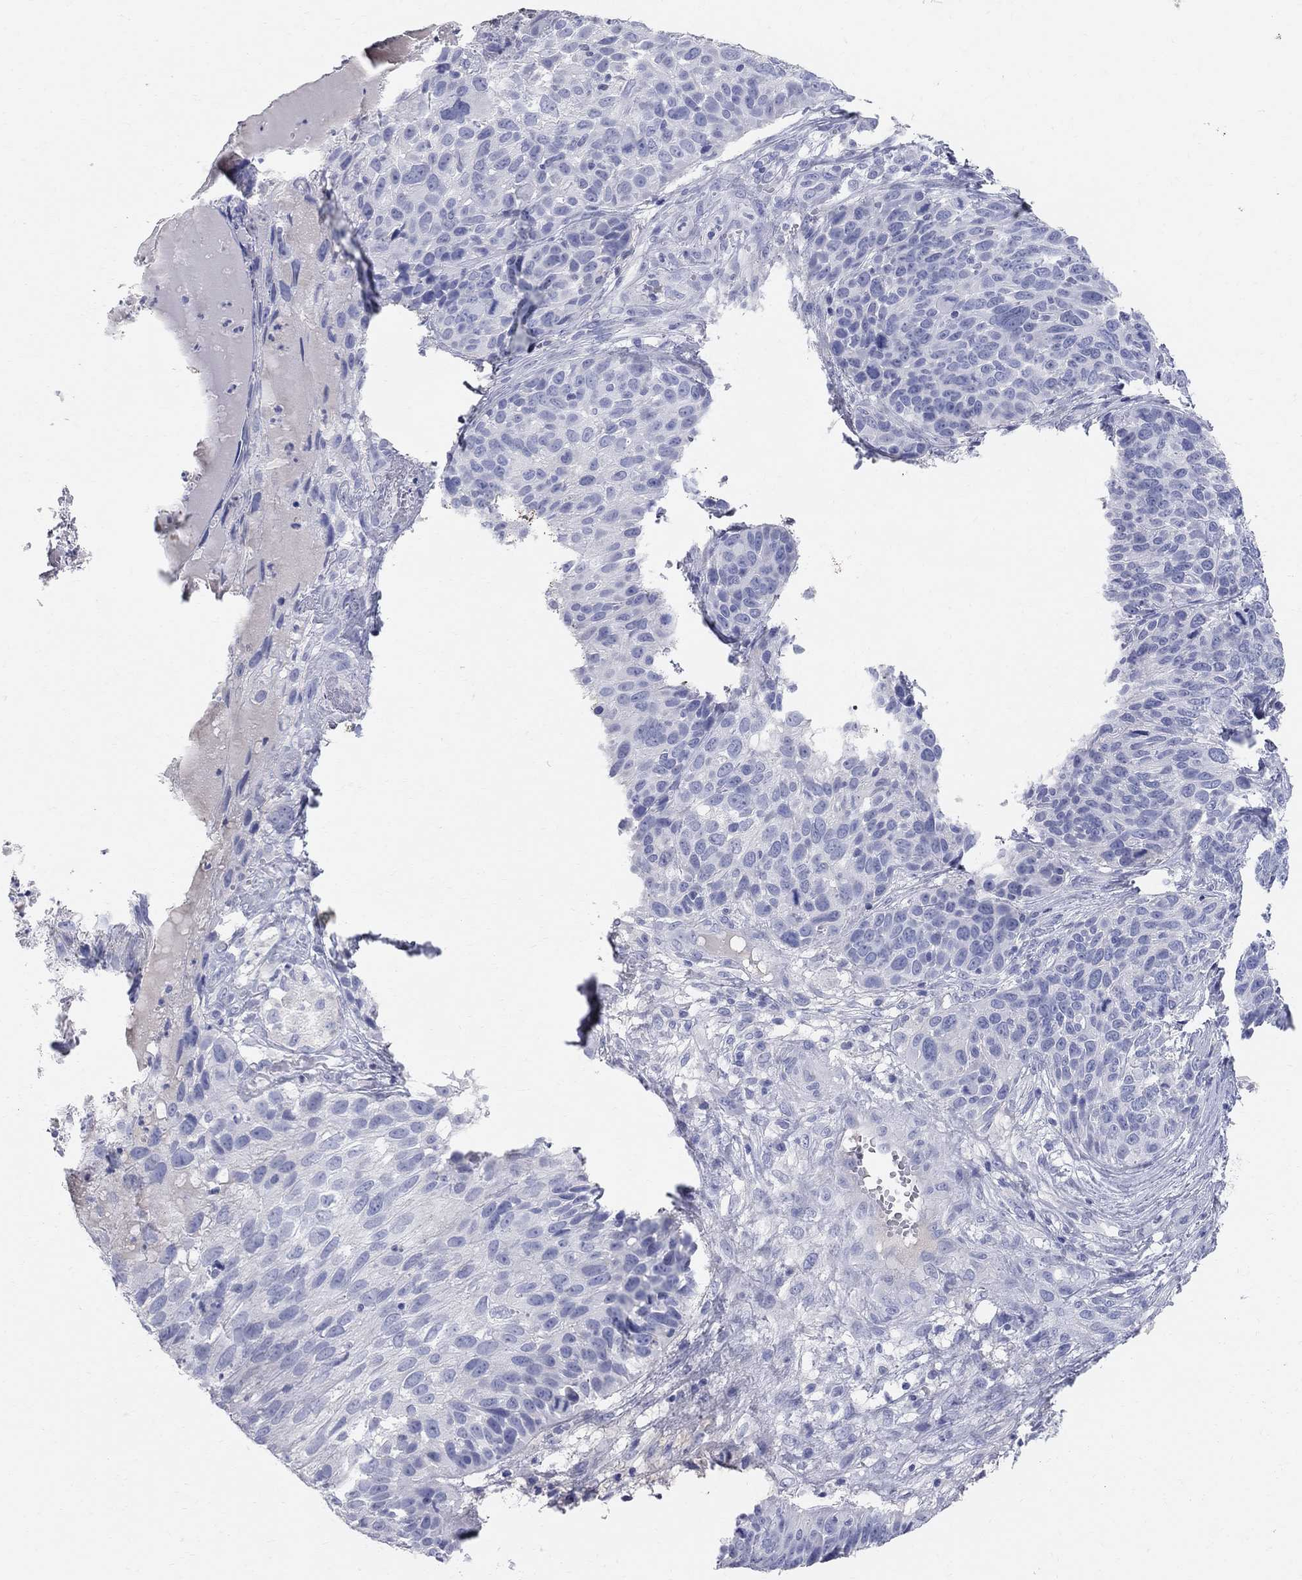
{"staining": {"intensity": "negative", "quantity": "none", "location": "none"}, "tissue": "skin cancer", "cell_type": "Tumor cells", "image_type": "cancer", "snomed": [{"axis": "morphology", "description": "Squamous cell carcinoma, NOS"}, {"axis": "topography", "description": "Skin"}], "caption": "Immunohistochemical staining of skin cancer displays no significant positivity in tumor cells.", "gene": "AOX1", "patient": {"sex": "male", "age": 92}}